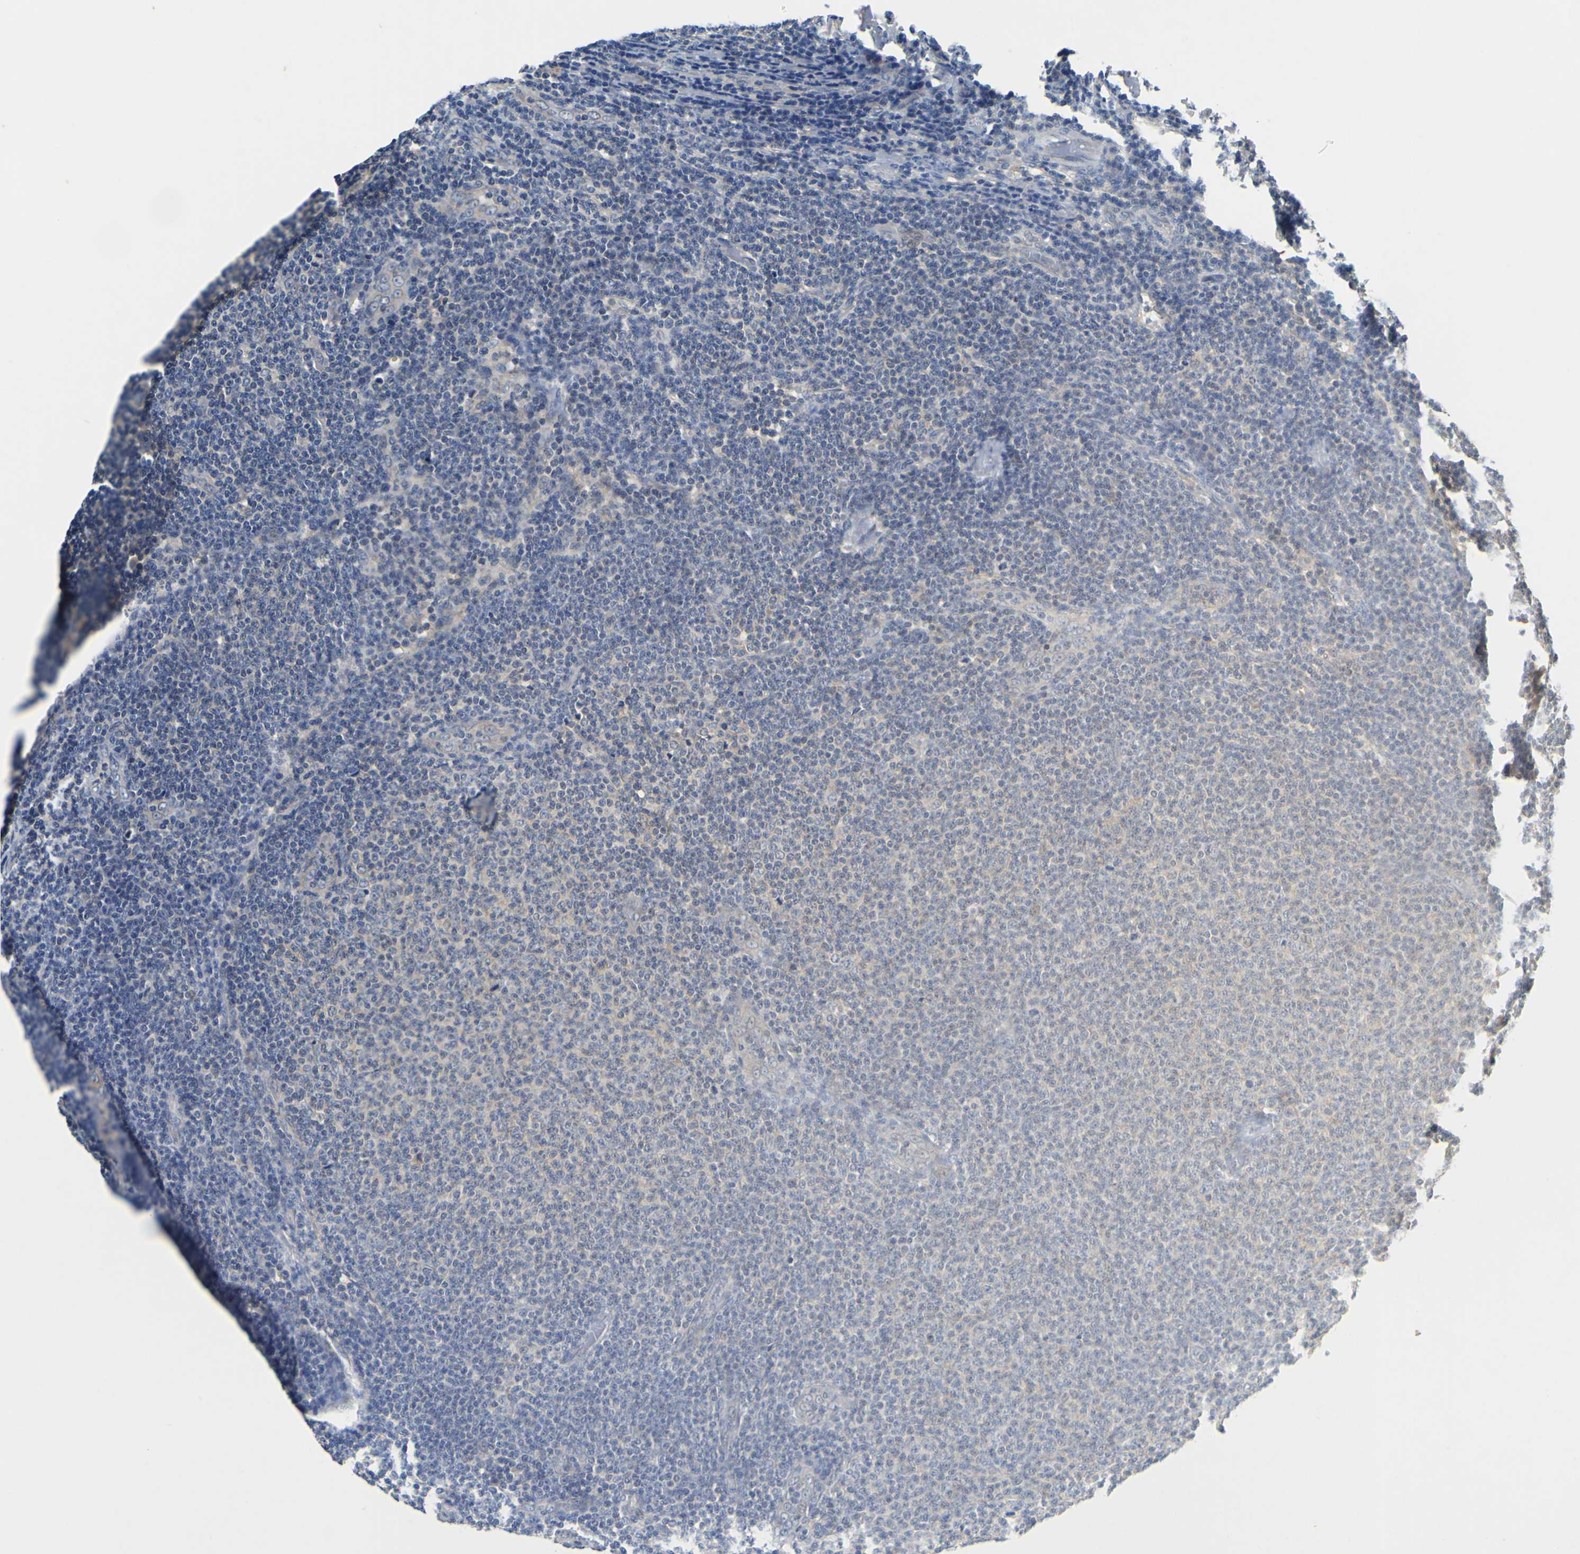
{"staining": {"intensity": "negative", "quantity": "none", "location": "none"}, "tissue": "lymphoma", "cell_type": "Tumor cells", "image_type": "cancer", "snomed": [{"axis": "morphology", "description": "Malignant lymphoma, non-Hodgkin's type, Low grade"}, {"axis": "topography", "description": "Lymph node"}], "caption": "This is a histopathology image of immunohistochemistry (IHC) staining of lymphoma, which shows no positivity in tumor cells.", "gene": "EPHB4", "patient": {"sex": "male", "age": 66}}